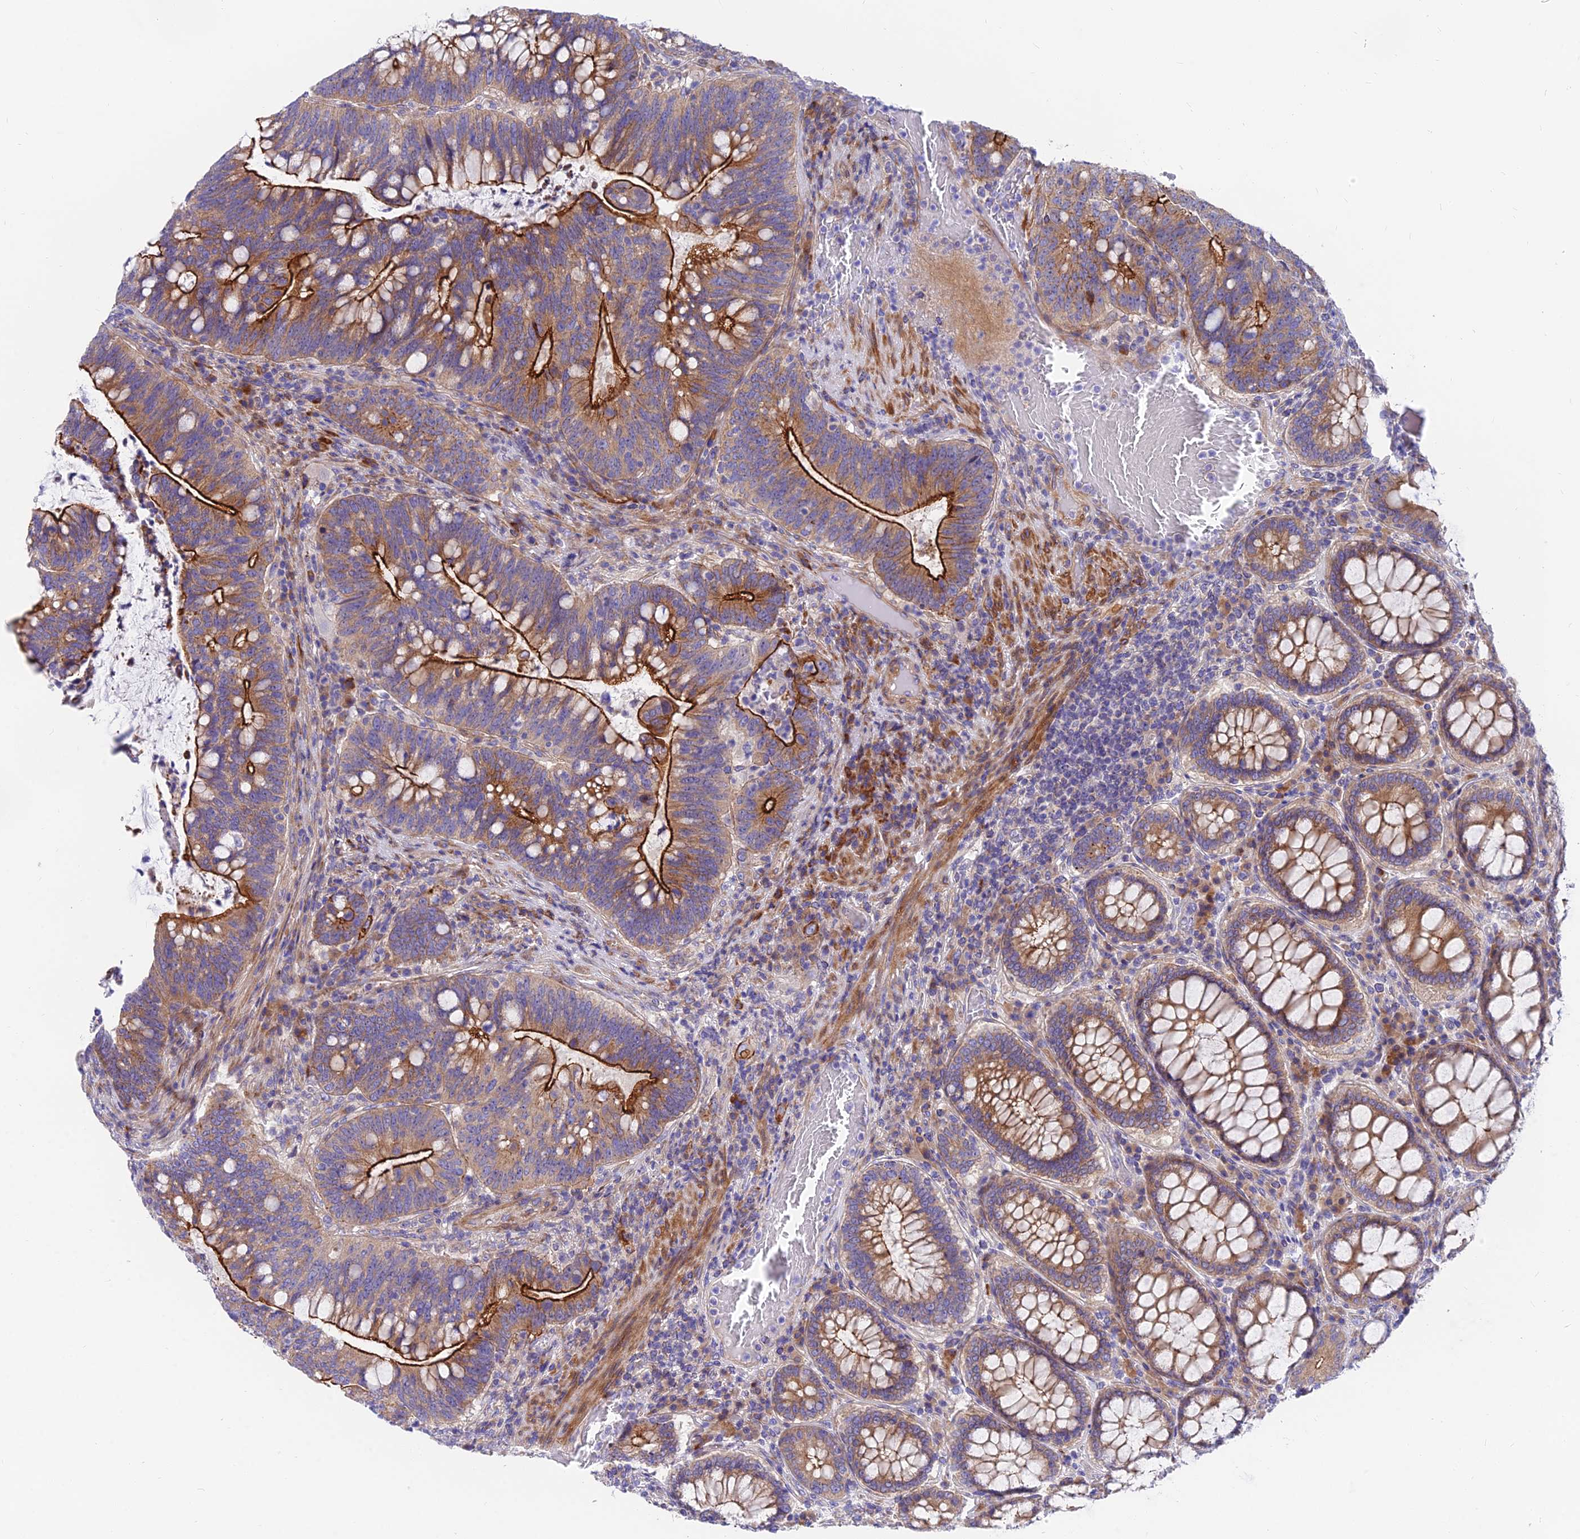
{"staining": {"intensity": "strong", "quantity": "25%-75%", "location": "cytoplasmic/membranous"}, "tissue": "colorectal cancer", "cell_type": "Tumor cells", "image_type": "cancer", "snomed": [{"axis": "morphology", "description": "Adenocarcinoma, NOS"}, {"axis": "topography", "description": "Colon"}], "caption": "The image shows a brown stain indicating the presence of a protein in the cytoplasmic/membranous of tumor cells in colorectal cancer (adenocarcinoma). Nuclei are stained in blue.", "gene": "MVB12A", "patient": {"sex": "female", "age": 66}}